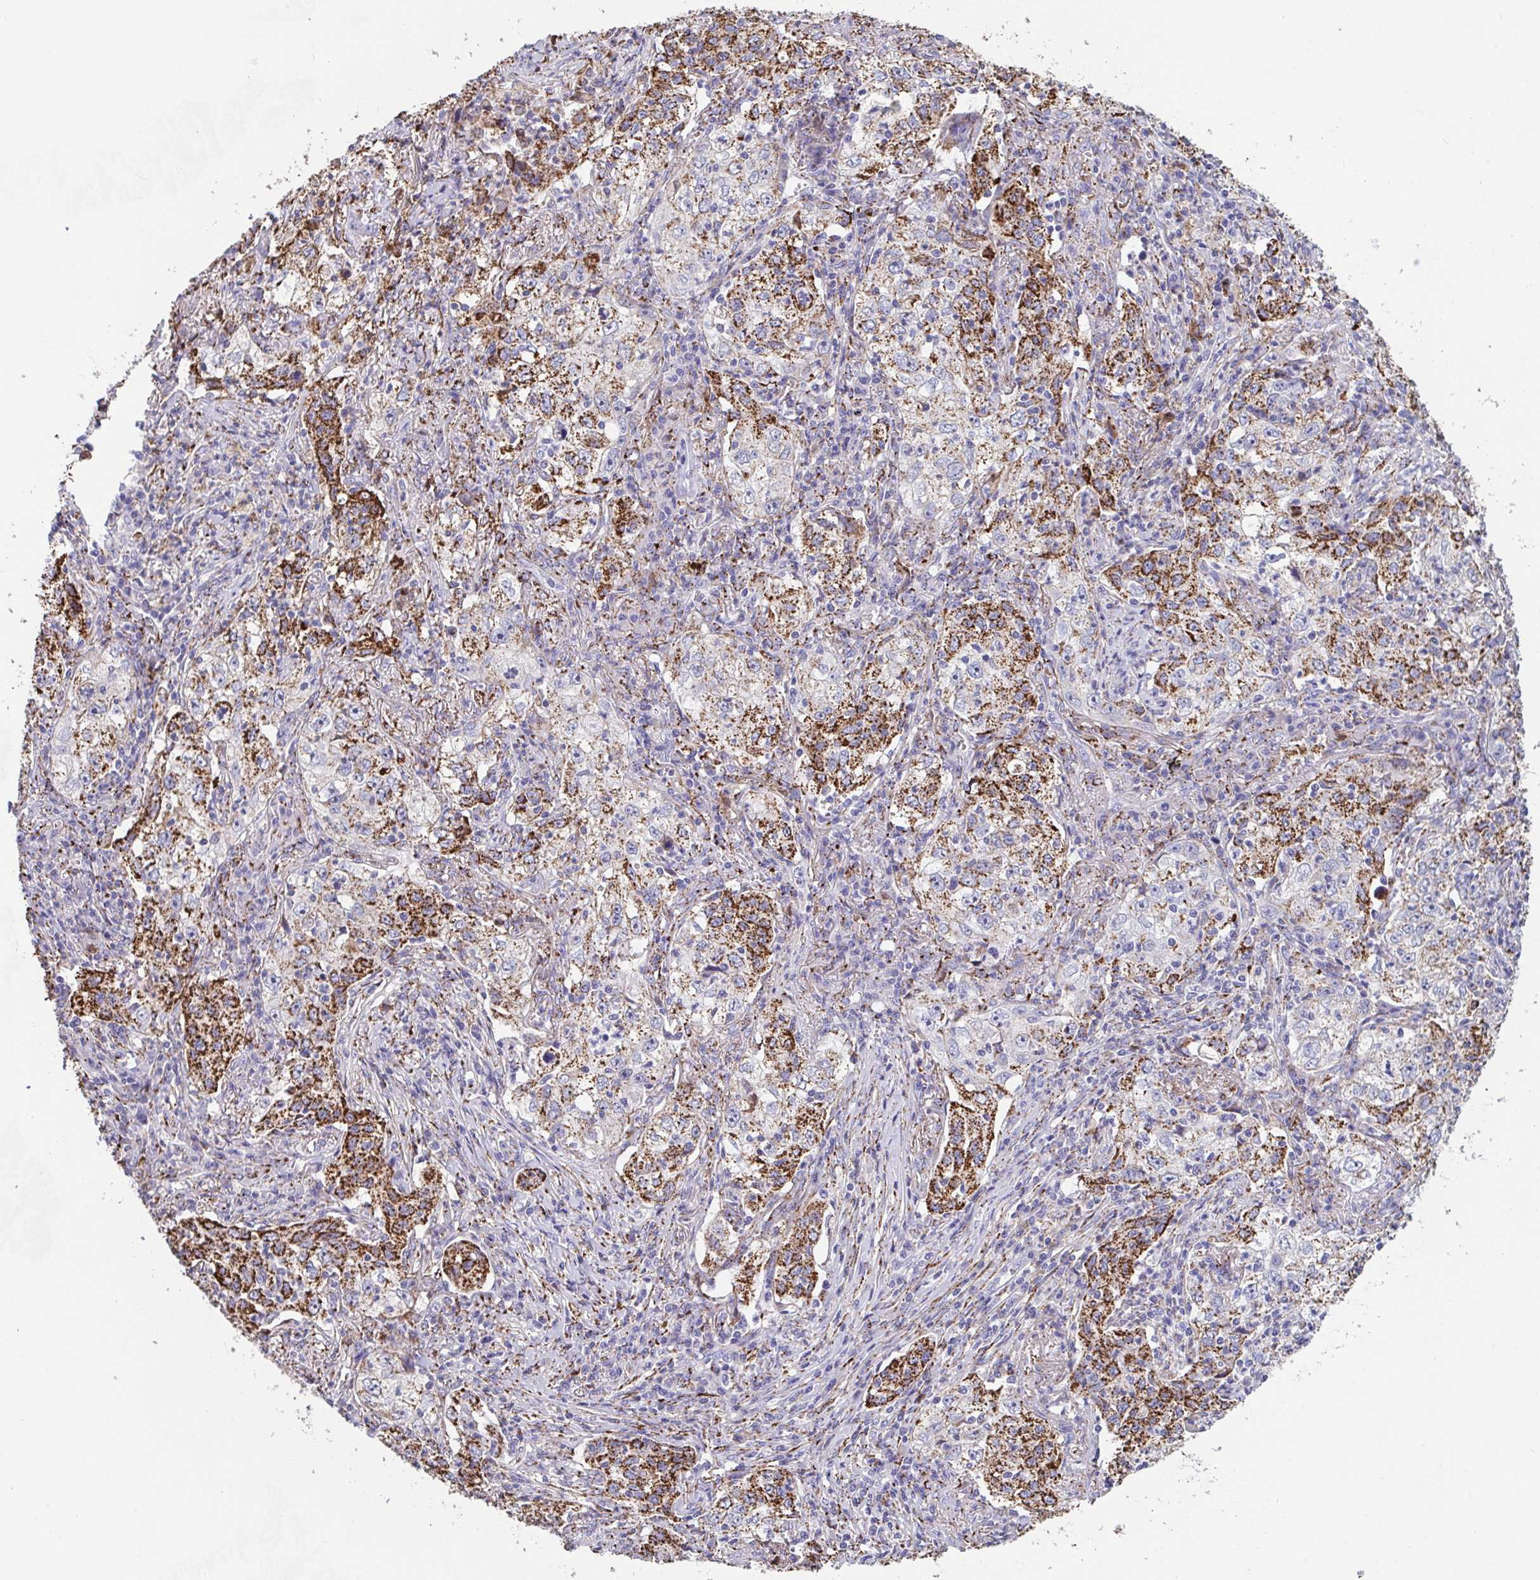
{"staining": {"intensity": "strong", "quantity": ">75%", "location": "cytoplasmic/membranous"}, "tissue": "lung cancer", "cell_type": "Tumor cells", "image_type": "cancer", "snomed": [{"axis": "morphology", "description": "Squamous cell carcinoma, NOS"}, {"axis": "topography", "description": "Lung"}], "caption": "Protein expression analysis of lung cancer reveals strong cytoplasmic/membranous expression in approximately >75% of tumor cells.", "gene": "FAM156B", "patient": {"sex": "male", "age": 71}}